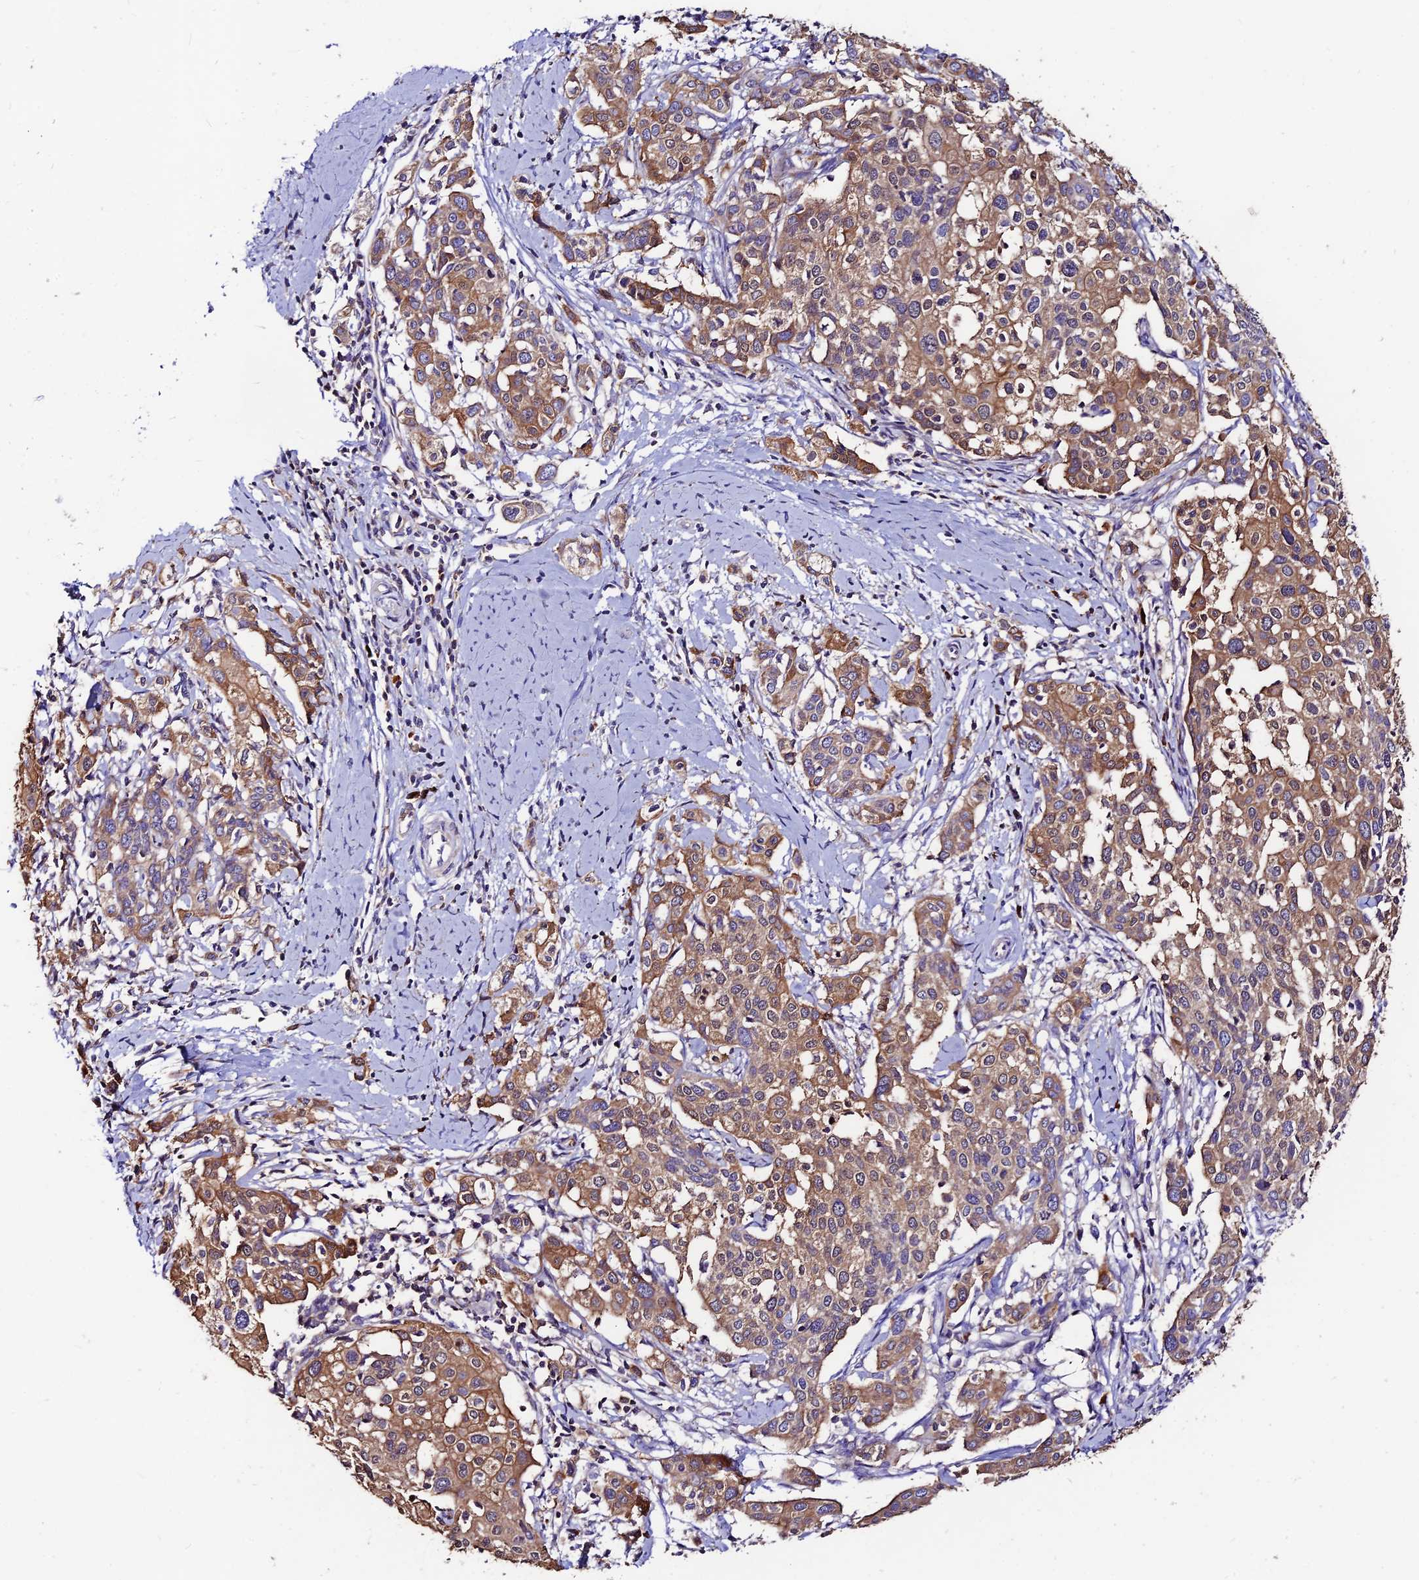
{"staining": {"intensity": "moderate", "quantity": "25%-75%", "location": "cytoplasmic/membranous"}, "tissue": "cervical cancer", "cell_type": "Tumor cells", "image_type": "cancer", "snomed": [{"axis": "morphology", "description": "Squamous cell carcinoma, NOS"}, {"axis": "topography", "description": "Cervix"}], "caption": "Moderate cytoplasmic/membranous expression for a protein is seen in about 25%-75% of tumor cells of cervical cancer using immunohistochemistry (IHC).", "gene": "DENND2D", "patient": {"sex": "female", "age": 44}}